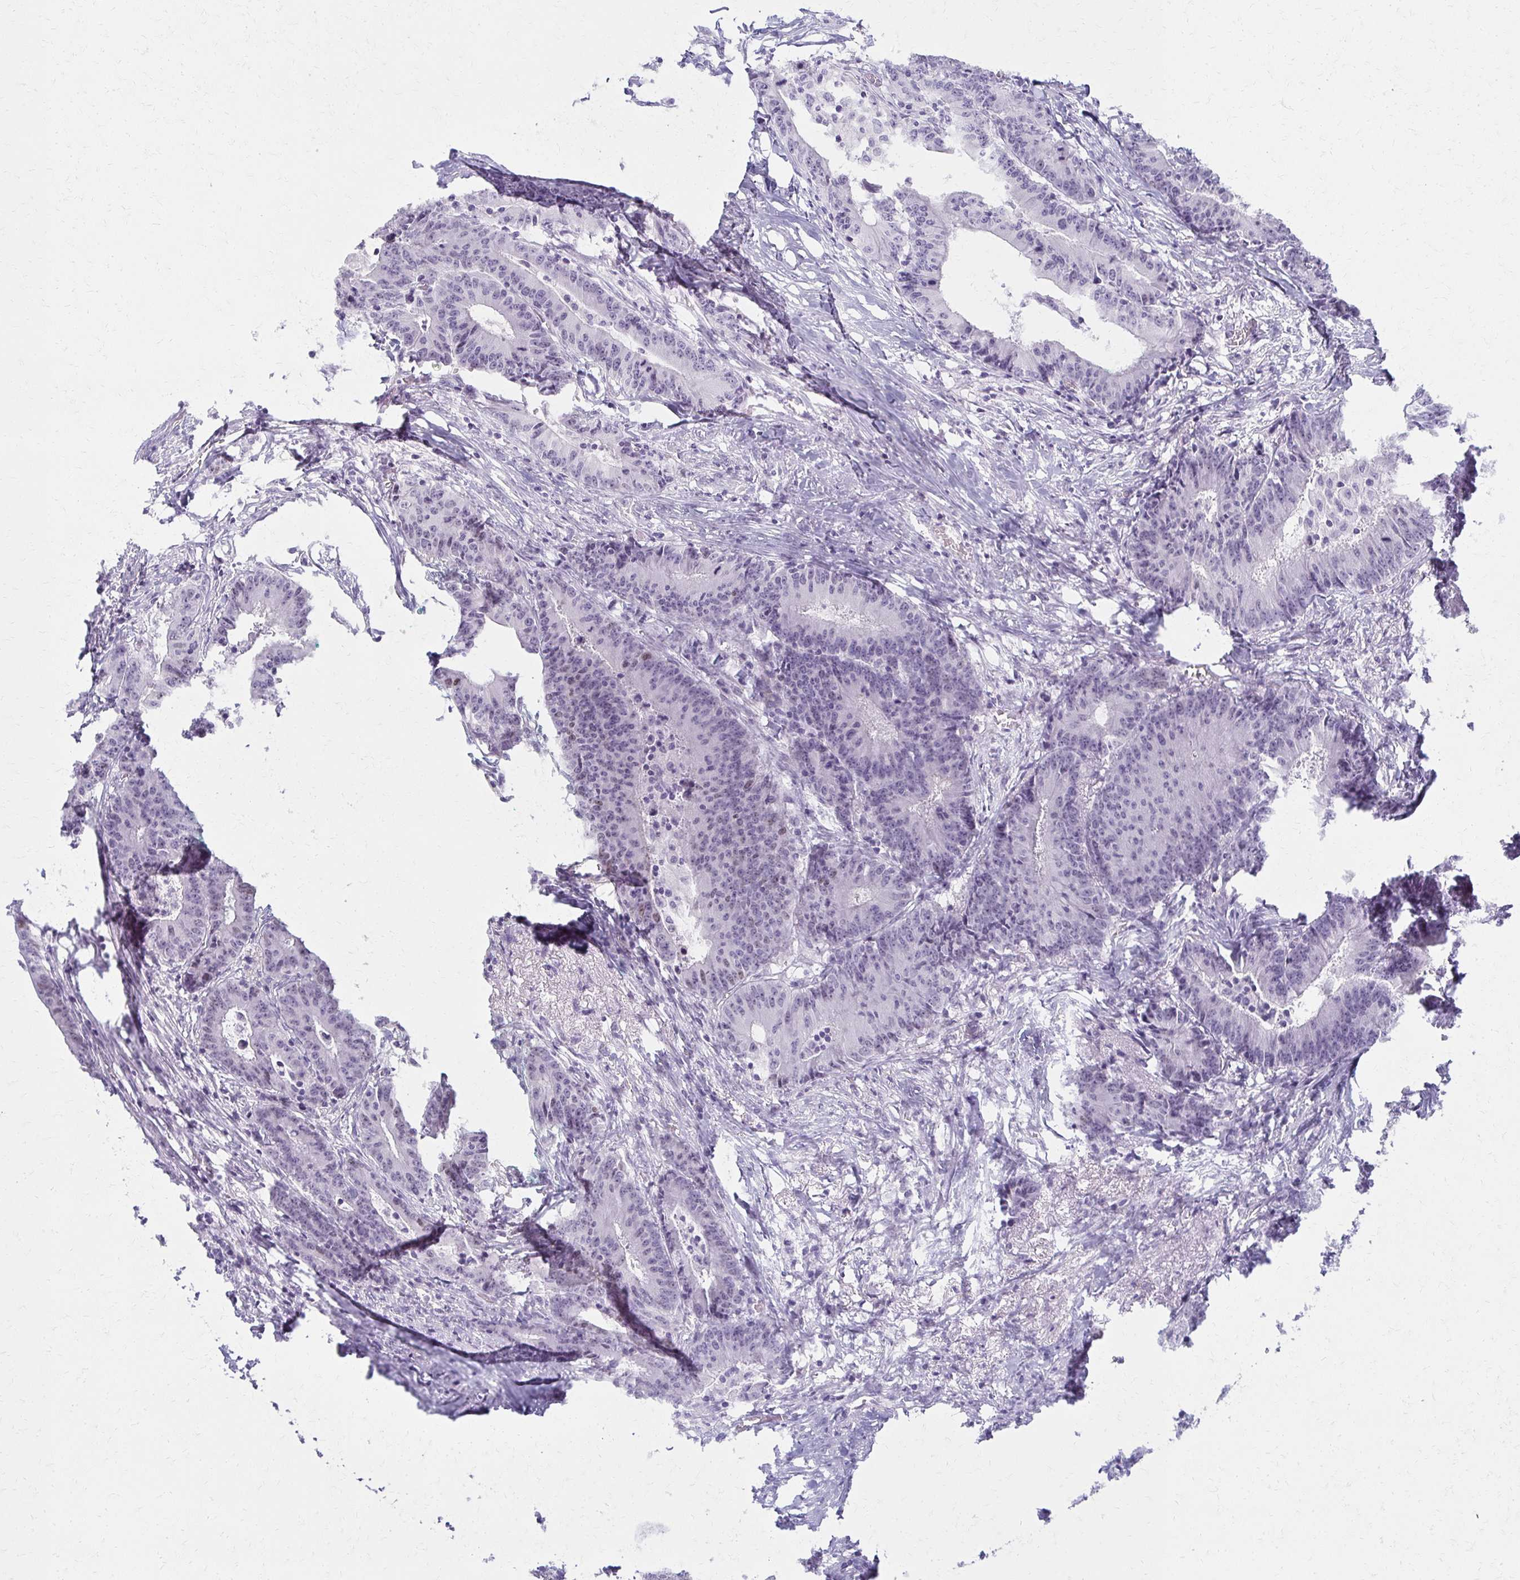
{"staining": {"intensity": "negative", "quantity": "none", "location": "none"}, "tissue": "colorectal cancer", "cell_type": "Tumor cells", "image_type": "cancer", "snomed": [{"axis": "morphology", "description": "Adenocarcinoma, NOS"}, {"axis": "topography", "description": "Colon"}], "caption": "DAB (3,3'-diaminobenzidine) immunohistochemical staining of colorectal cancer (adenocarcinoma) shows no significant staining in tumor cells.", "gene": "MORC4", "patient": {"sex": "female", "age": 78}}